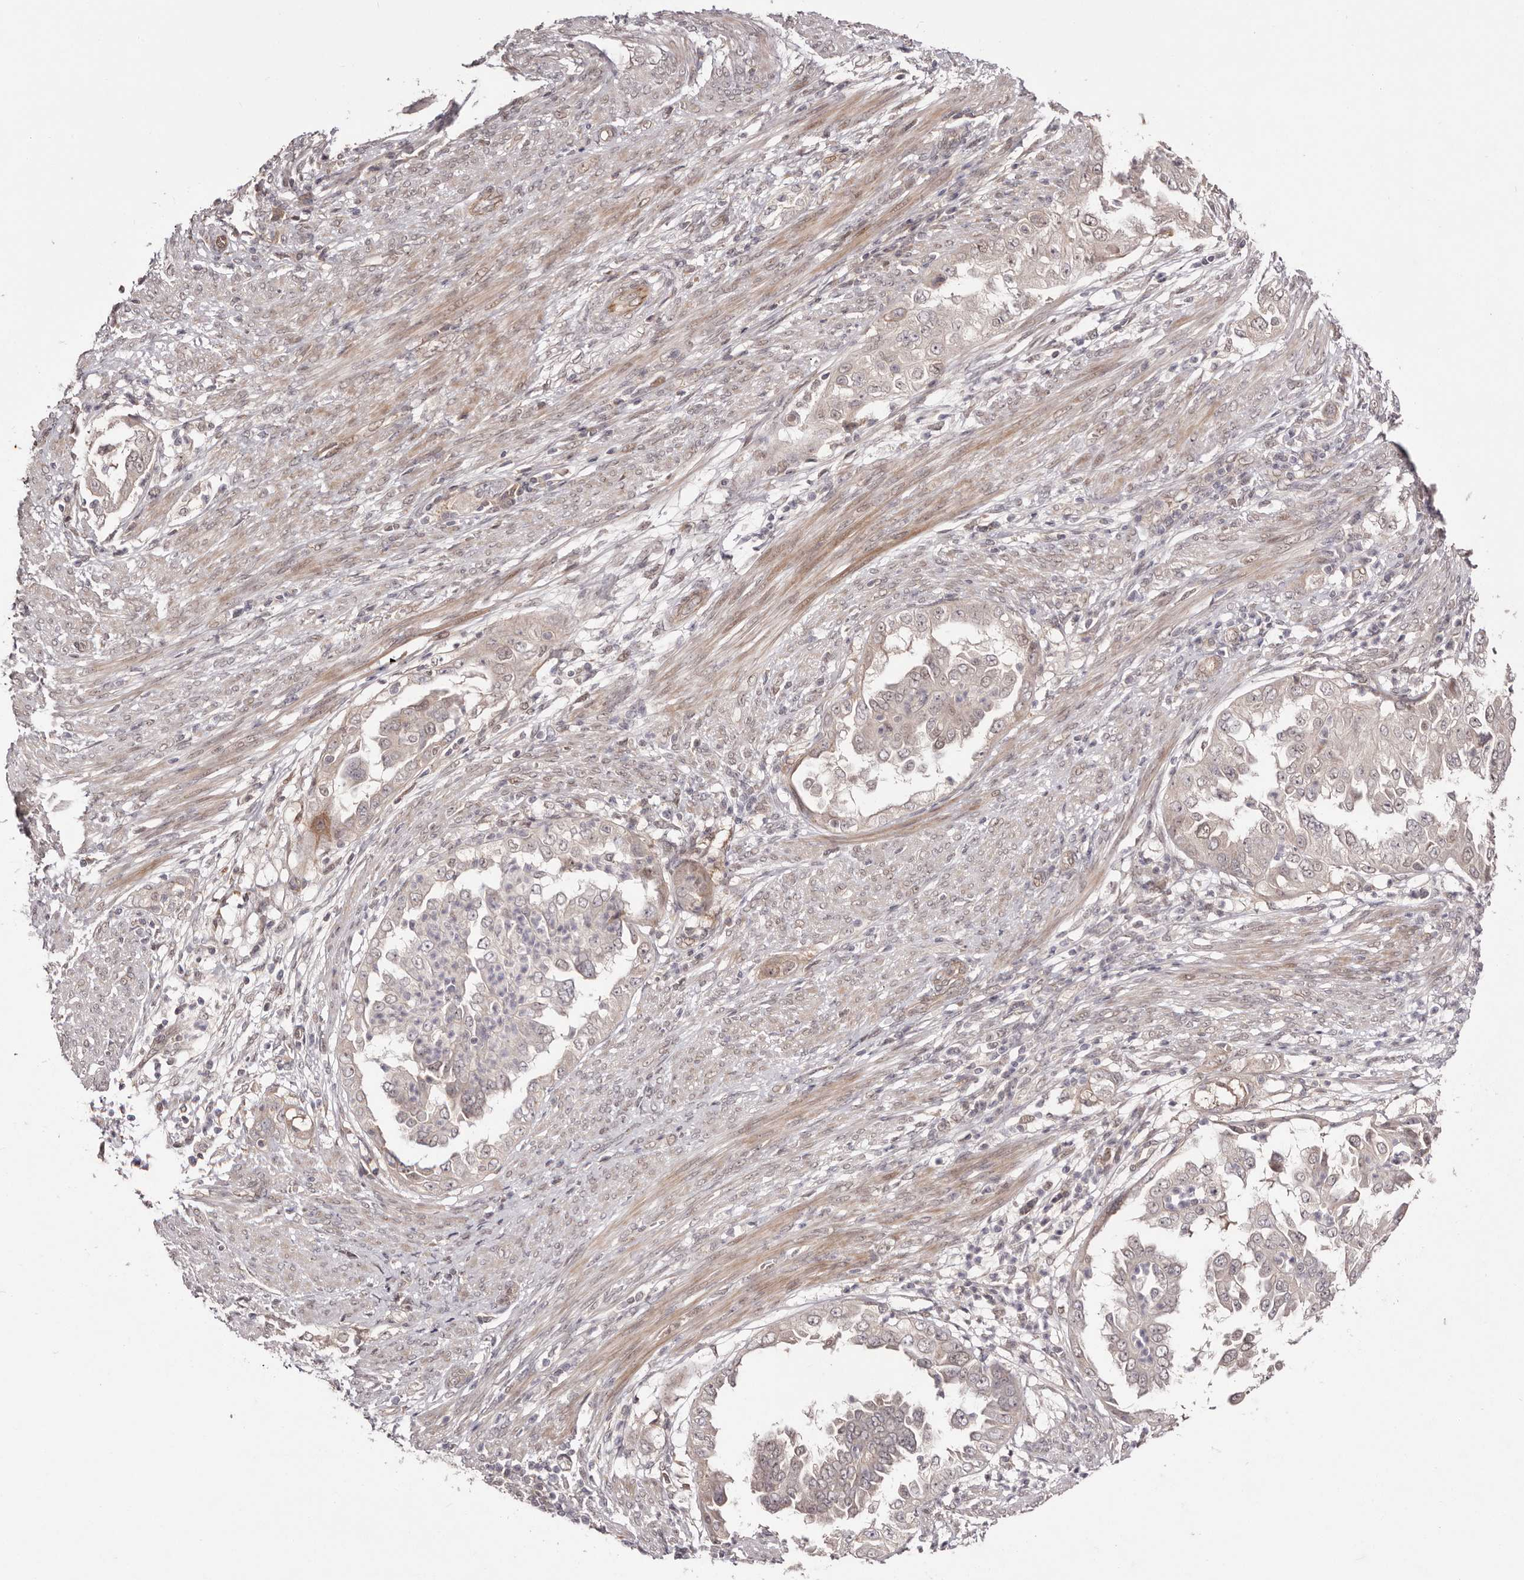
{"staining": {"intensity": "negative", "quantity": "none", "location": "none"}, "tissue": "endometrial cancer", "cell_type": "Tumor cells", "image_type": "cancer", "snomed": [{"axis": "morphology", "description": "Adenocarcinoma, NOS"}, {"axis": "topography", "description": "Endometrium"}], "caption": "Immunohistochemistry (IHC) histopathology image of neoplastic tissue: endometrial cancer (adenocarcinoma) stained with DAB displays no significant protein staining in tumor cells.", "gene": "EGR3", "patient": {"sex": "female", "age": 85}}